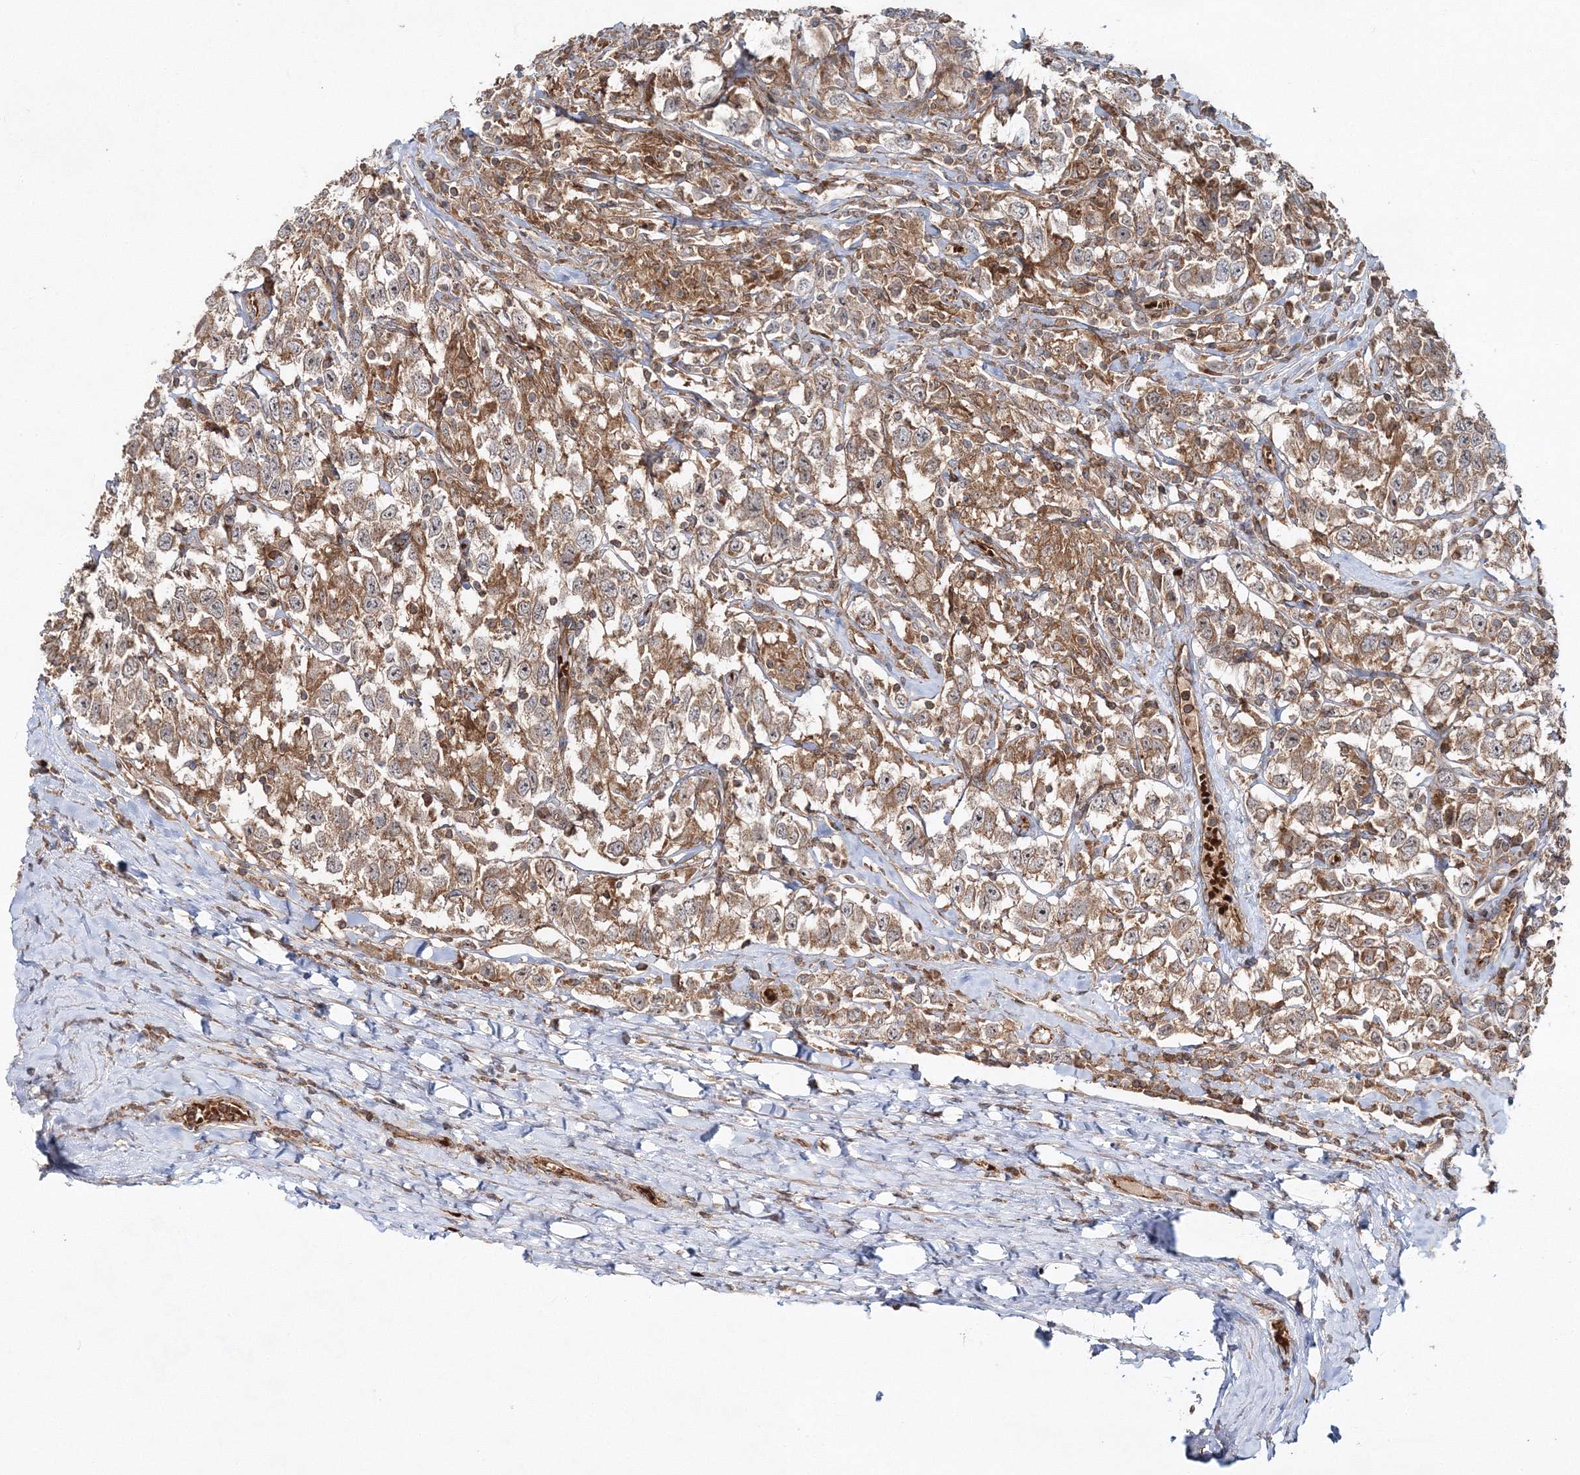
{"staining": {"intensity": "weak", "quantity": ">75%", "location": "cytoplasmic/membranous"}, "tissue": "testis cancer", "cell_type": "Tumor cells", "image_type": "cancer", "snomed": [{"axis": "morphology", "description": "Seminoma, NOS"}, {"axis": "topography", "description": "Testis"}], "caption": "This photomicrograph demonstrates testis cancer stained with immunohistochemistry (IHC) to label a protein in brown. The cytoplasmic/membranous of tumor cells show weak positivity for the protein. Nuclei are counter-stained blue.", "gene": "PCBD2", "patient": {"sex": "male", "age": 41}}